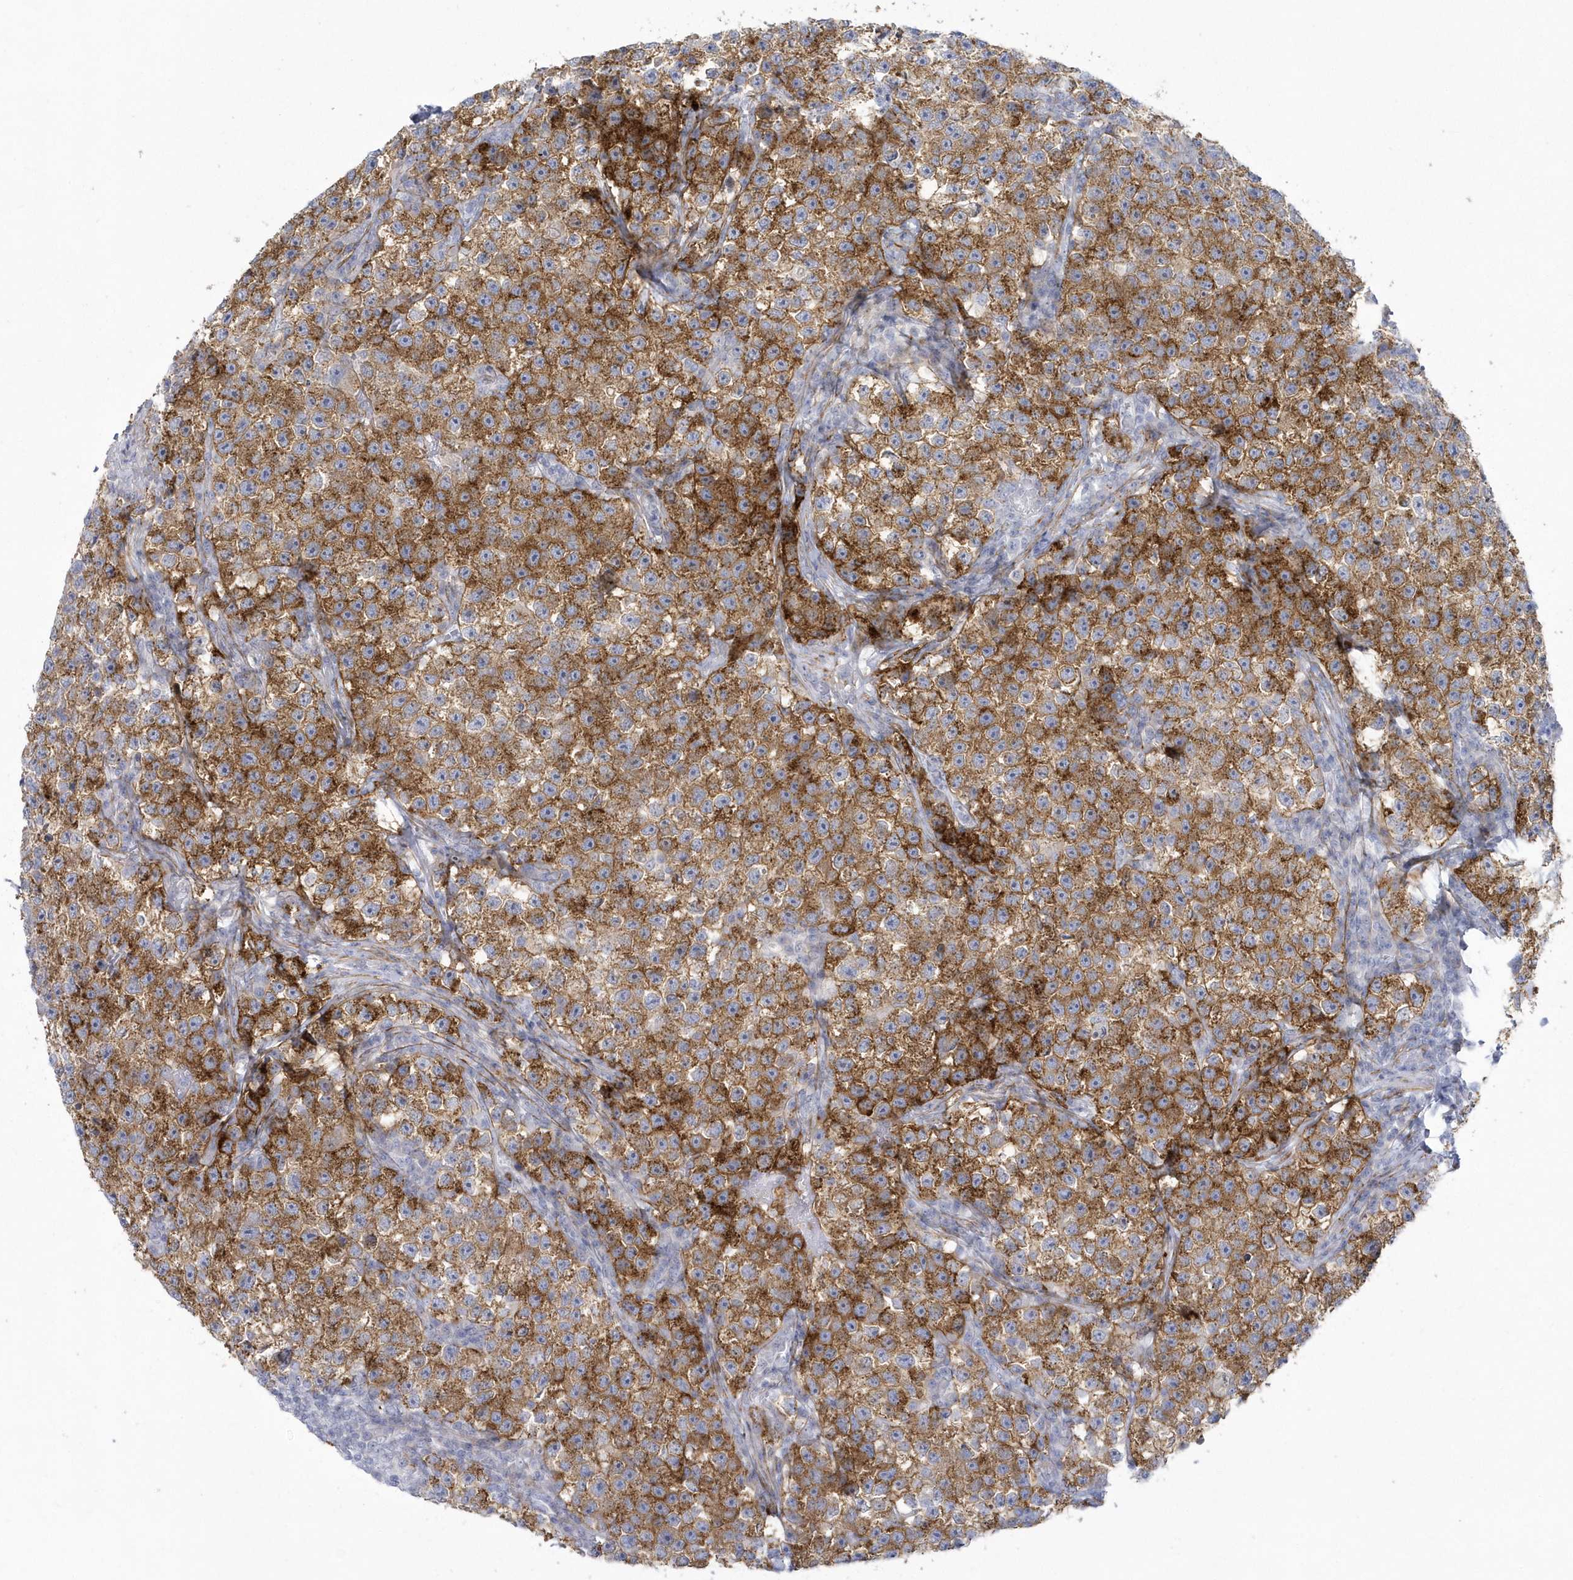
{"staining": {"intensity": "strong", "quantity": ">75%", "location": "cytoplasmic/membranous"}, "tissue": "testis cancer", "cell_type": "Tumor cells", "image_type": "cancer", "snomed": [{"axis": "morphology", "description": "Seminoma, NOS"}, {"axis": "topography", "description": "Testis"}], "caption": "Testis cancer (seminoma) tissue demonstrates strong cytoplasmic/membranous positivity in approximately >75% of tumor cells", "gene": "WDR27", "patient": {"sex": "male", "age": 22}}